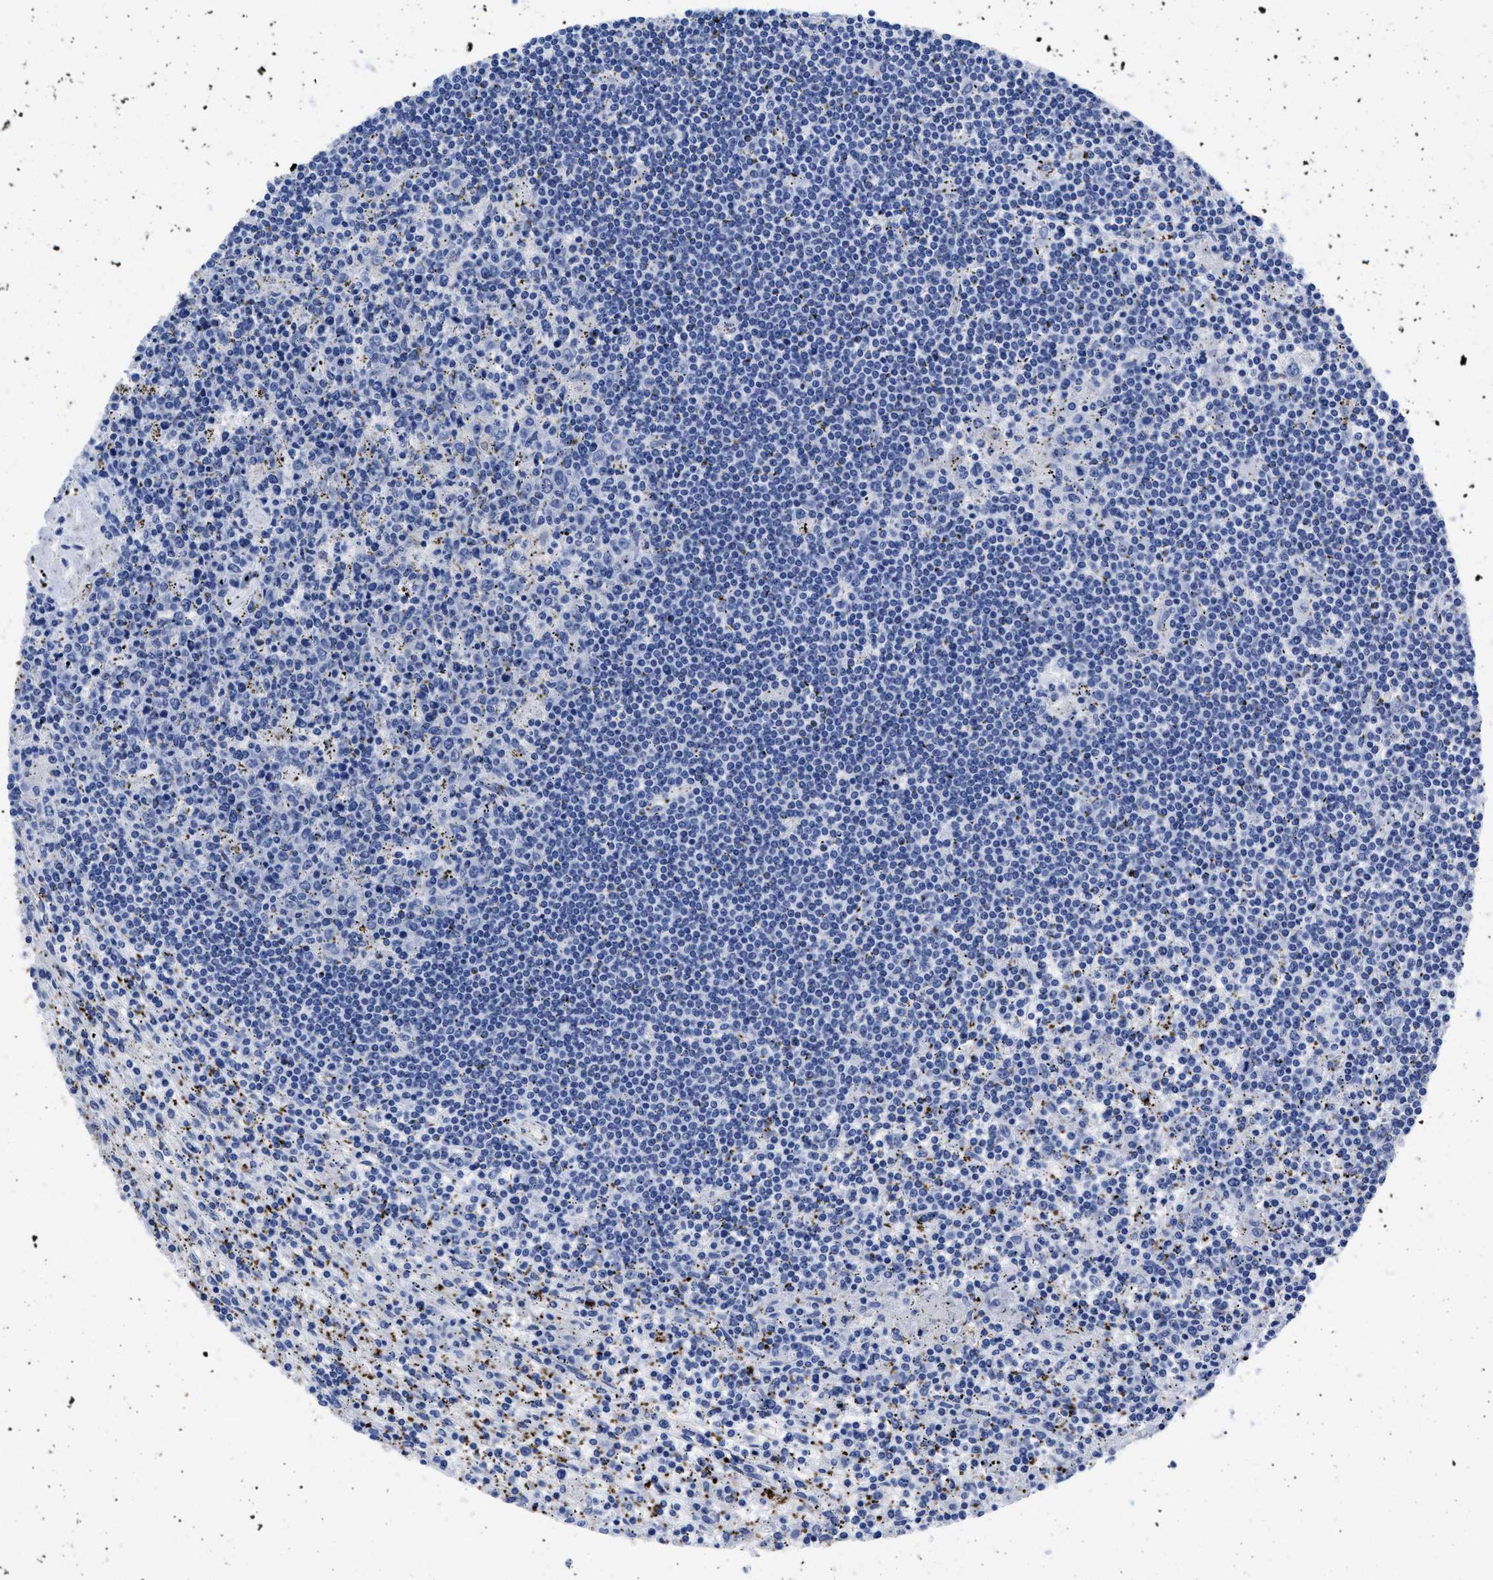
{"staining": {"intensity": "negative", "quantity": "none", "location": "none"}, "tissue": "lymphoma", "cell_type": "Tumor cells", "image_type": "cancer", "snomed": [{"axis": "morphology", "description": "Malignant lymphoma, non-Hodgkin's type, Low grade"}, {"axis": "topography", "description": "Spleen"}], "caption": "The histopathology image displays no significant staining in tumor cells of lymphoma.", "gene": "TREML1", "patient": {"sex": "male", "age": 76}}